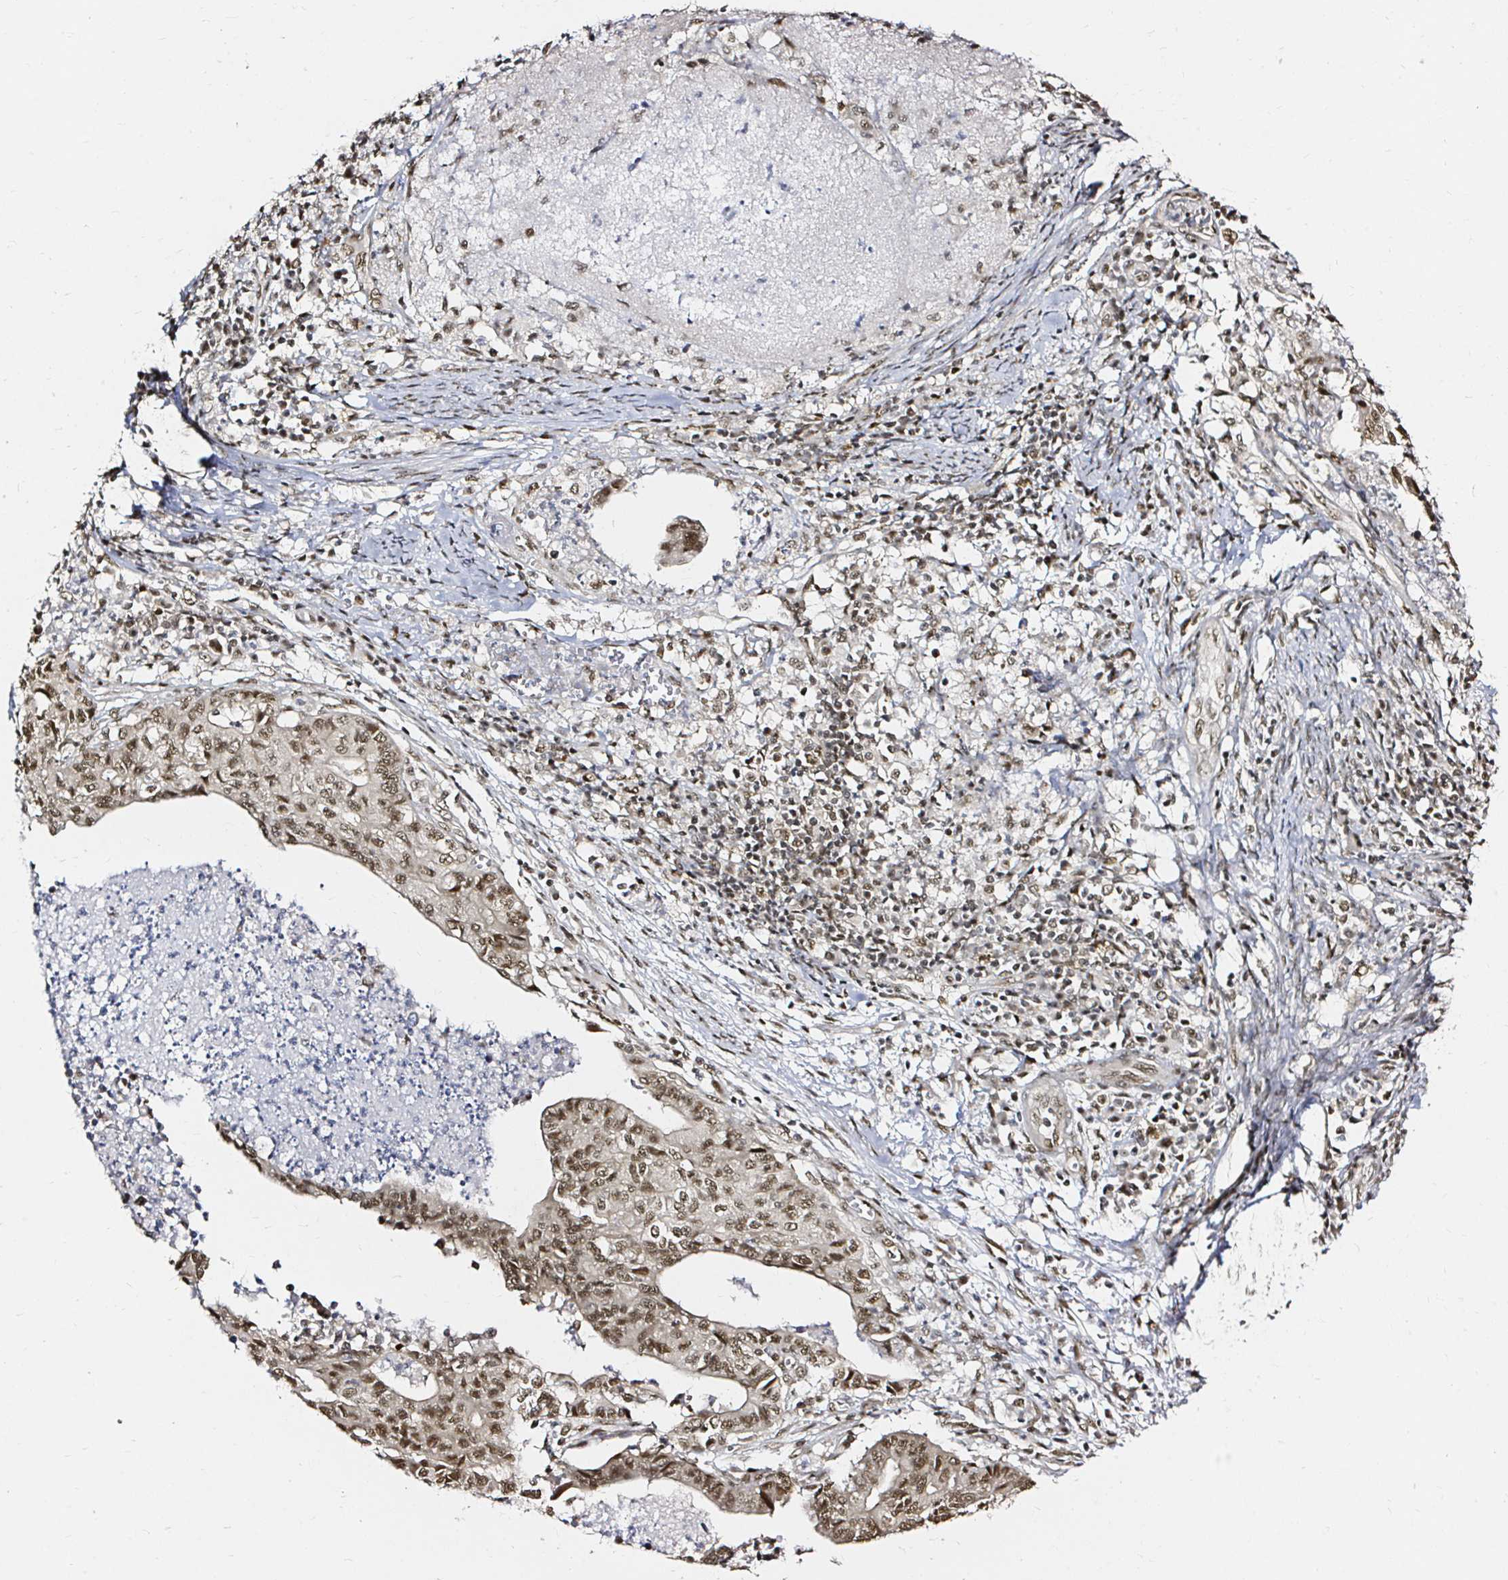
{"staining": {"intensity": "moderate", "quantity": ">75%", "location": "nuclear"}, "tissue": "endometrial cancer", "cell_type": "Tumor cells", "image_type": "cancer", "snomed": [{"axis": "morphology", "description": "Adenocarcinoma, NOS"}, {"axis": "topography", "description": "Endometrium"}], "caption": "IHC histopathology image of neoplastic tissue: endometrial cancer (adenocarcinoma) stained using immunohistochemistry (IHC) demonstrates medium levels of moderate protein expression localized specifically in the nuclear of tumor cells, appearing as a nuclear brown color.", "gene": "SNRPC", "patient": {"sex": "female", "age": 65}}